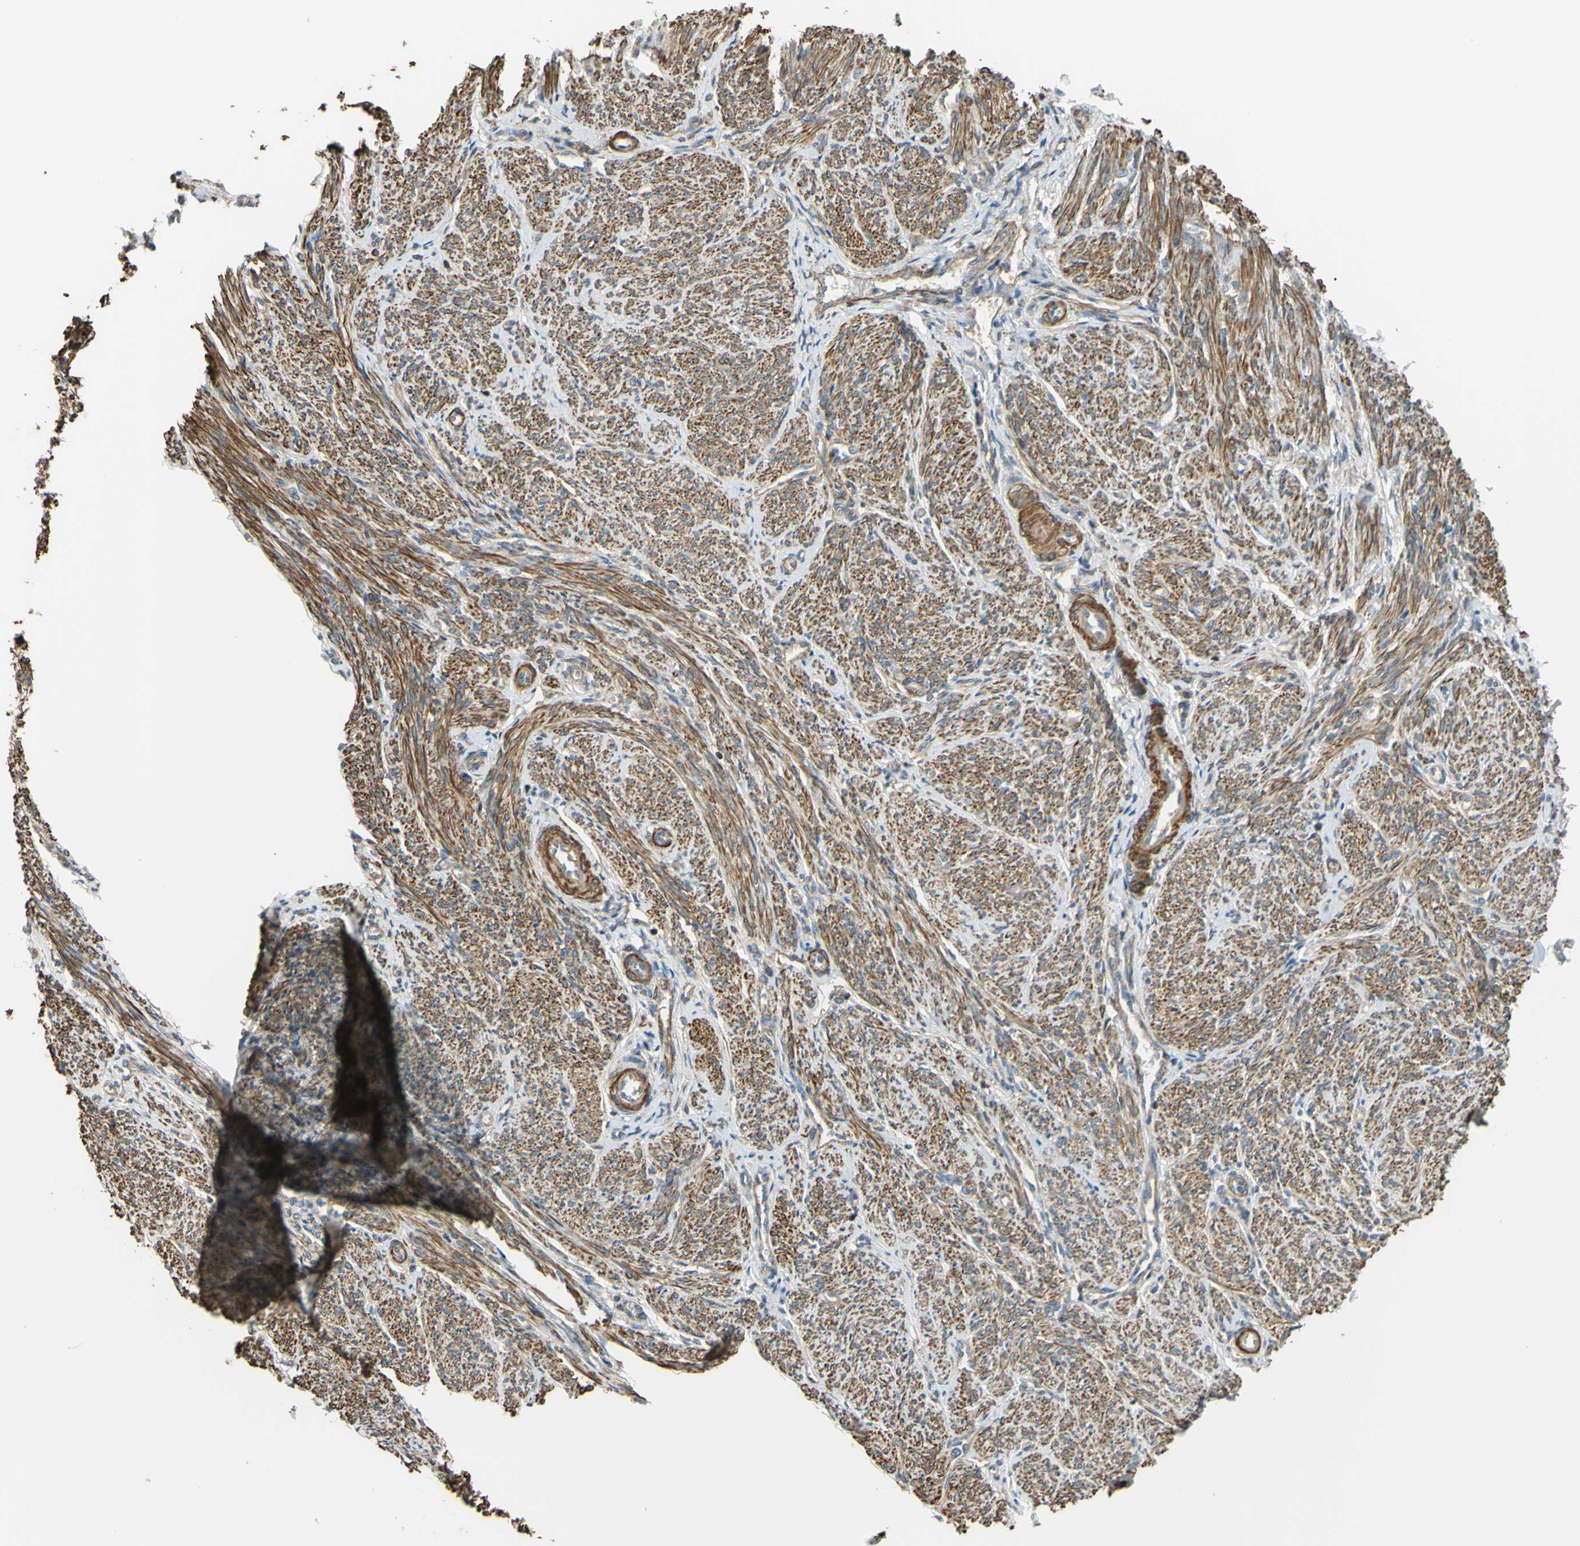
{"staining": {"intensity": "moderate", "quantity": ">75%", "location": "cytoplasmic/membranous"}, "tissue": "smooth muscle", "cell_type": "Smooth muscle cells", "image_type": "normal", "snomed": [{"axis": "morphology", "description": "Normal tissue, NOS"}, {"axis": "topography", "description": "Smooth muscle"}], "caption": "Moderate cytoplasmic/membranous expression is appreciated in approximately >75% of smooth muscle cells in unremarkable smooth muscle. (DAB (3,3'-diaminobenzidine) IHC, brown staining for protein, blue staining for nuclei).", "gene": "ADD3", "patient": {"sex": "female", "age": 65}}